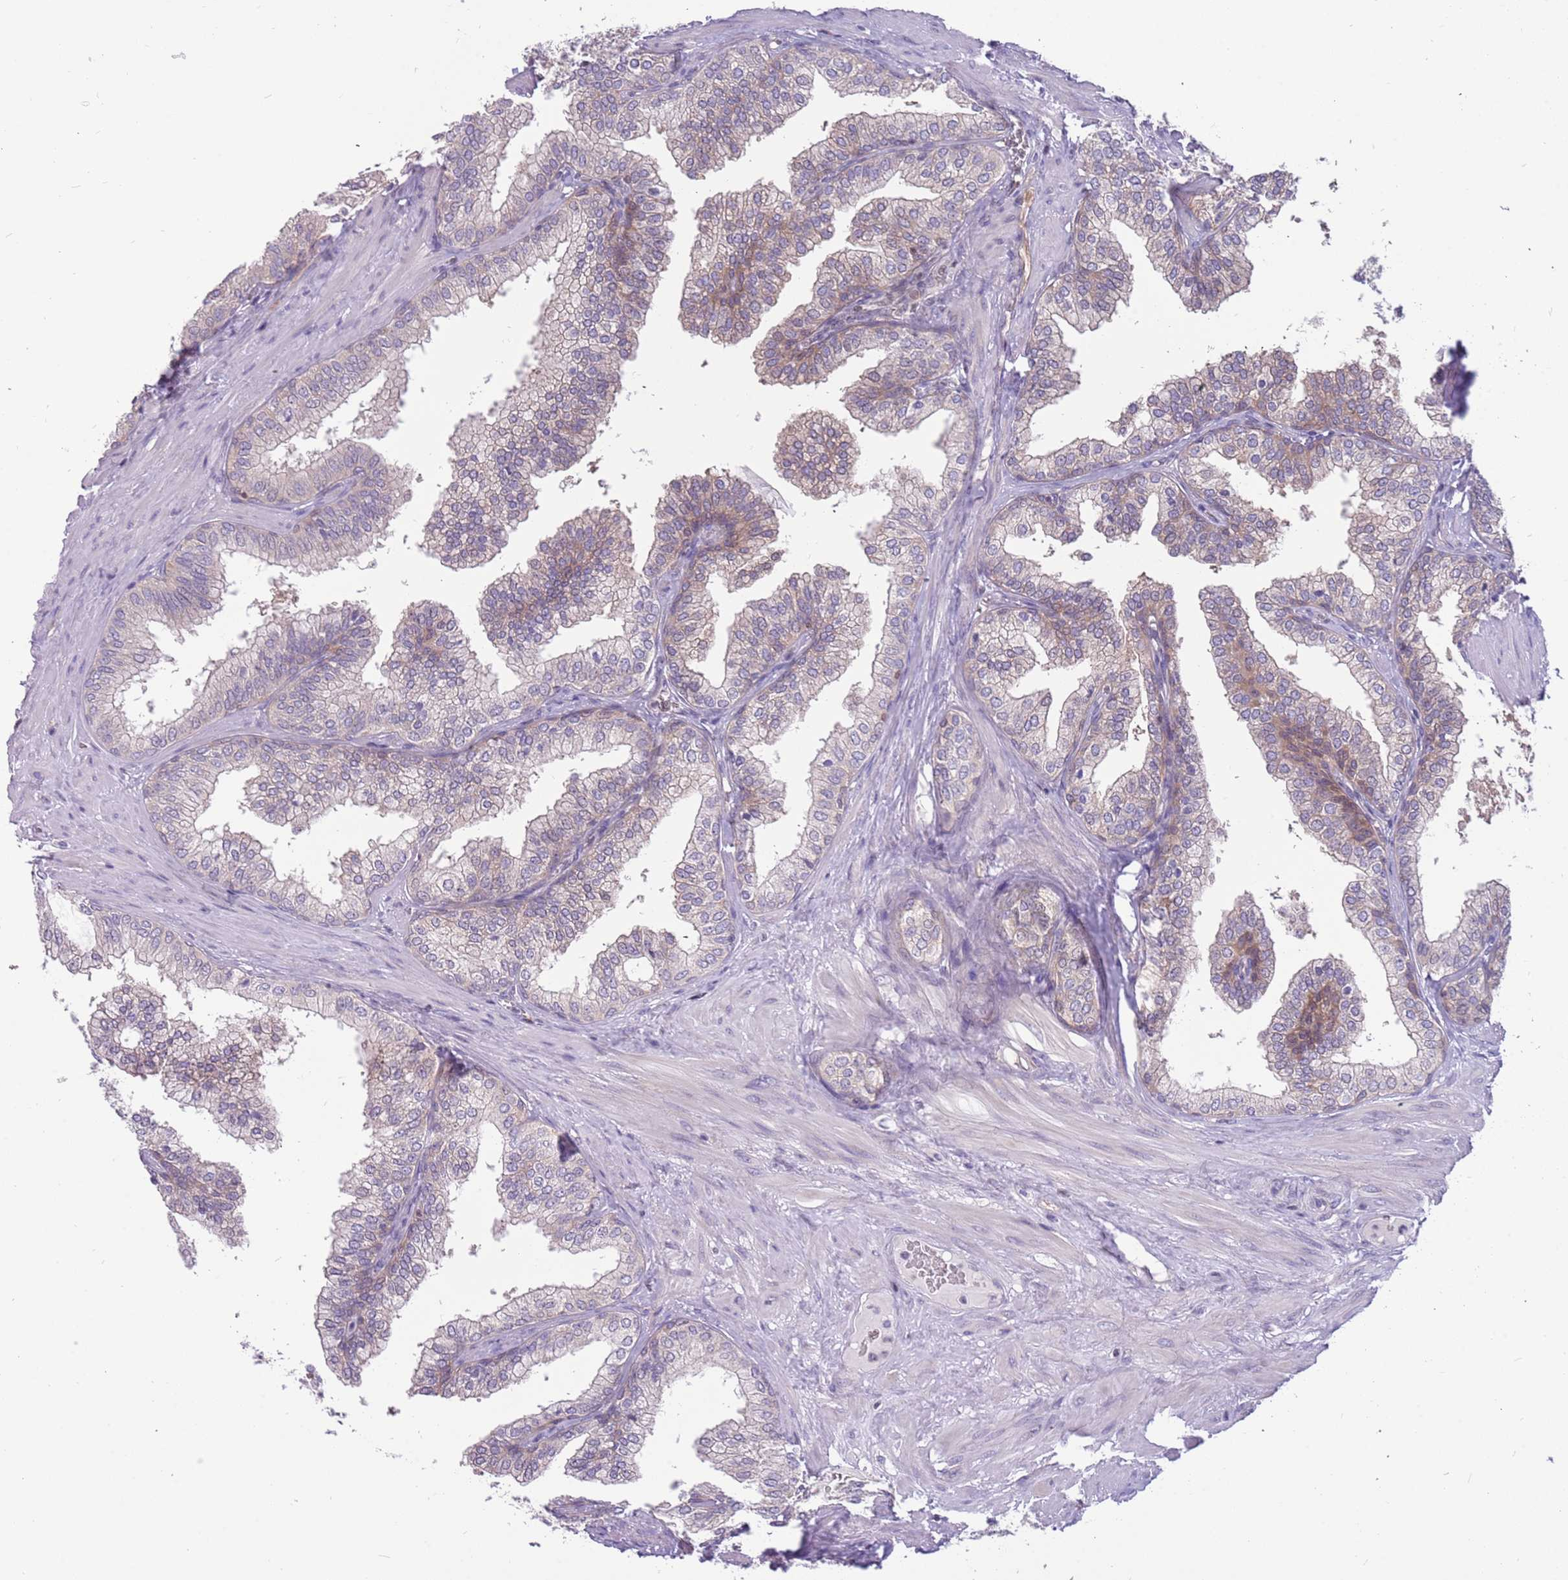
{"staining": {"intensity": "negative", "quantity": "none", "location": "none"}, "tissue": "prostate", "cell_type": "Glandular cells", "image_type": "normal", "snomed": [{"axis": "morphology", "description": "Normal tissue, NOS"}, {"axis": "topography", "description": "Prostate"}], "caption": "DAB immunohistochemical staining of unremarkable human prostate exhibits no significant staining in glandular cells. (Immunohistochemistry (ihc), brightfield microscopy, high magnification).", "gene": "ARHGEF35", "patient": {"sex": "male", "age": 60}}